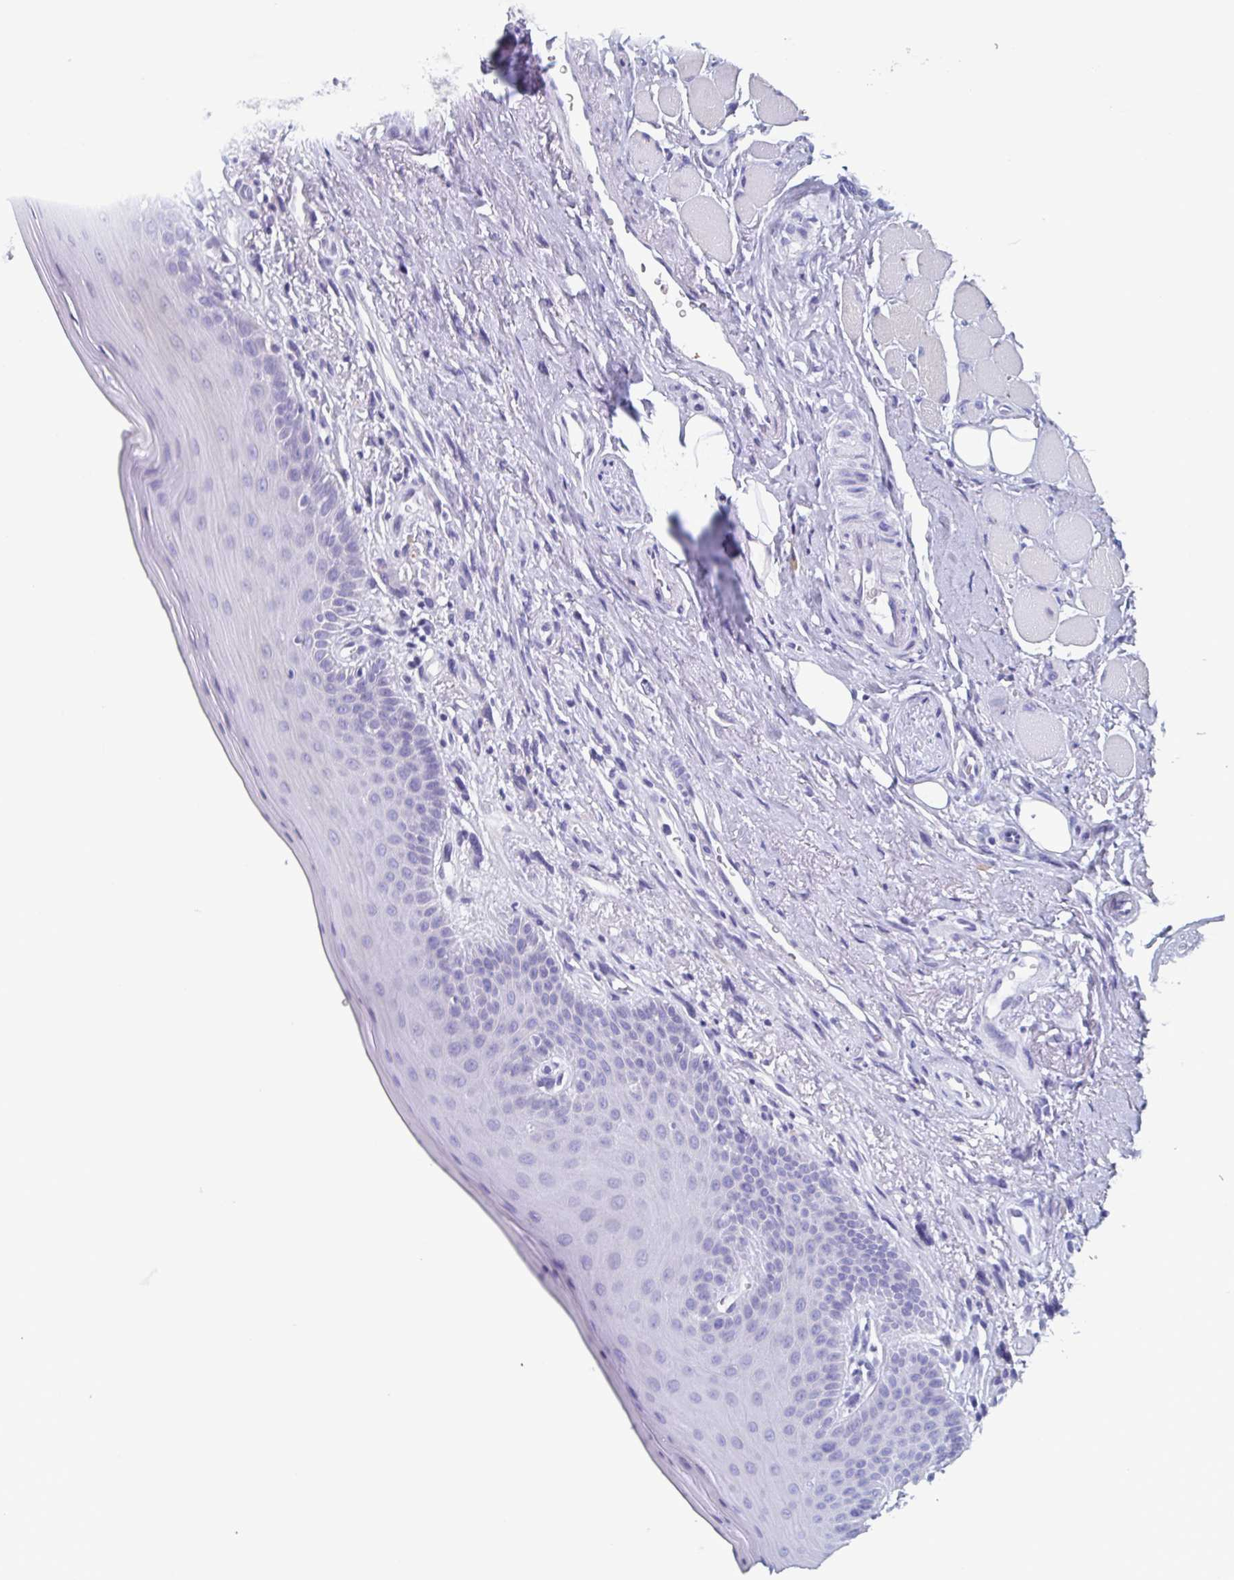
{"staining": {"intensity": "negative", "quantity": "none", "location": "none"}, "tissue": "oral mucosa", "cell_type": "Squamous epithelial cells", "image_type": "normal", "snomed": [{"axis": "morphology", "description": "Normal tissue, NOS"}, {"axis": "morphology", "description": "Normal morphology"}, {"axis": "topography", "description": "Oral tissue"}], "caption": "This is an immunohistochemistry (IHC) photomicrograph of normal human oral mucosa. There is no expression in squamous epithelial cells.", "gene": "LYRM2", "patient": {"sex": "female", "age": 76}}